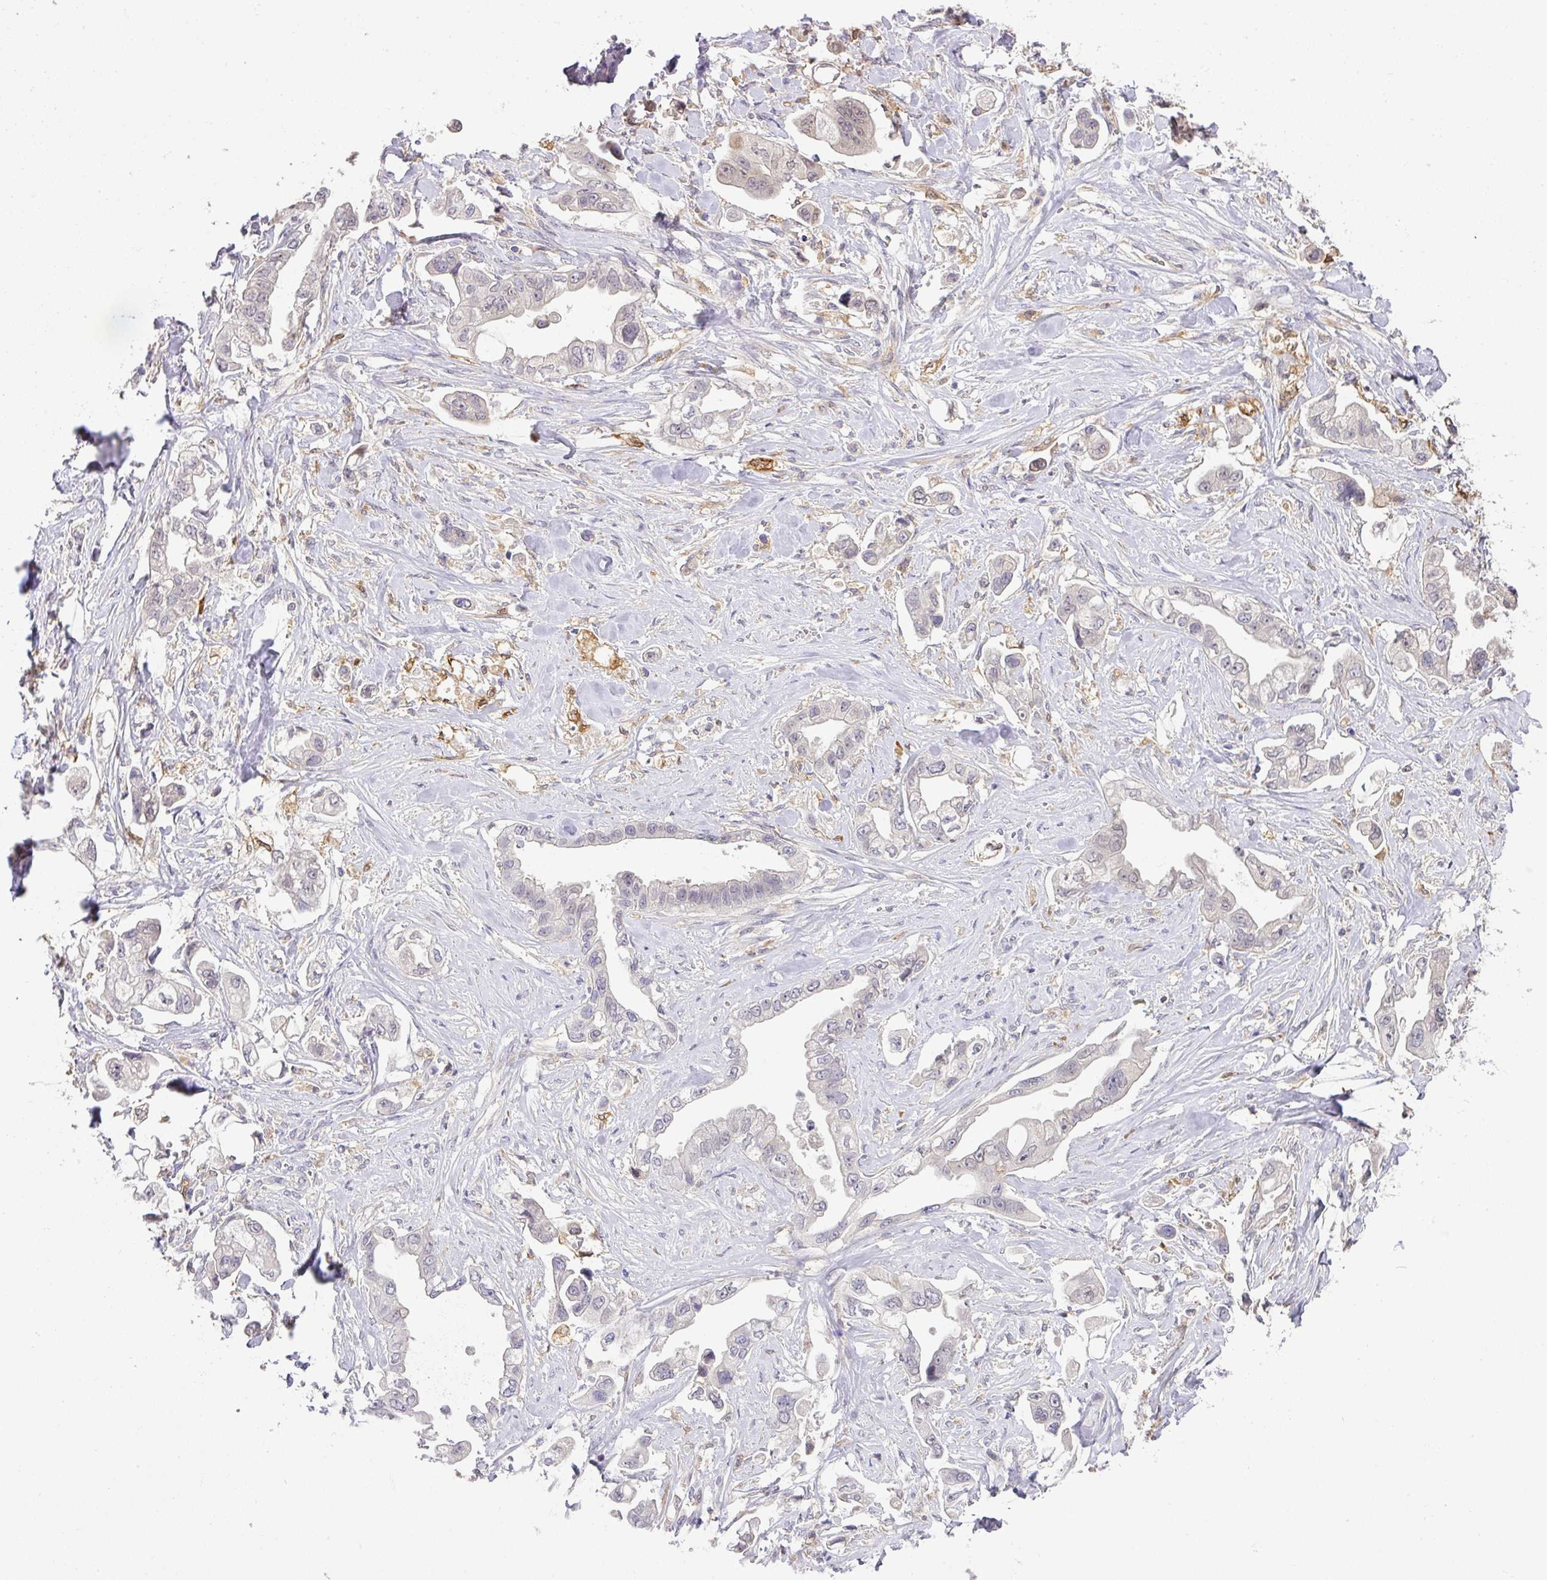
{"staining": {"intensity": "negative", "quantity": "none", "location": "none"}, "tissue": "stomach cancer", "cell_type": "Tumor cells", "image_type": "cancer", "snomed": [{"axis": "morphology", "description": "Adenocarcinoma, NOS"}, {"axis": "topography", "description": "Stomach"}], "caption": "Tumor cells show no significant protein positivity in stomach cancer. The staining is performed using DAB brown chromogen with nuclei counter-stained in using hematoxylin.", "gene": "GCNT7", "patient": {"sex": "male", "age": 62}}